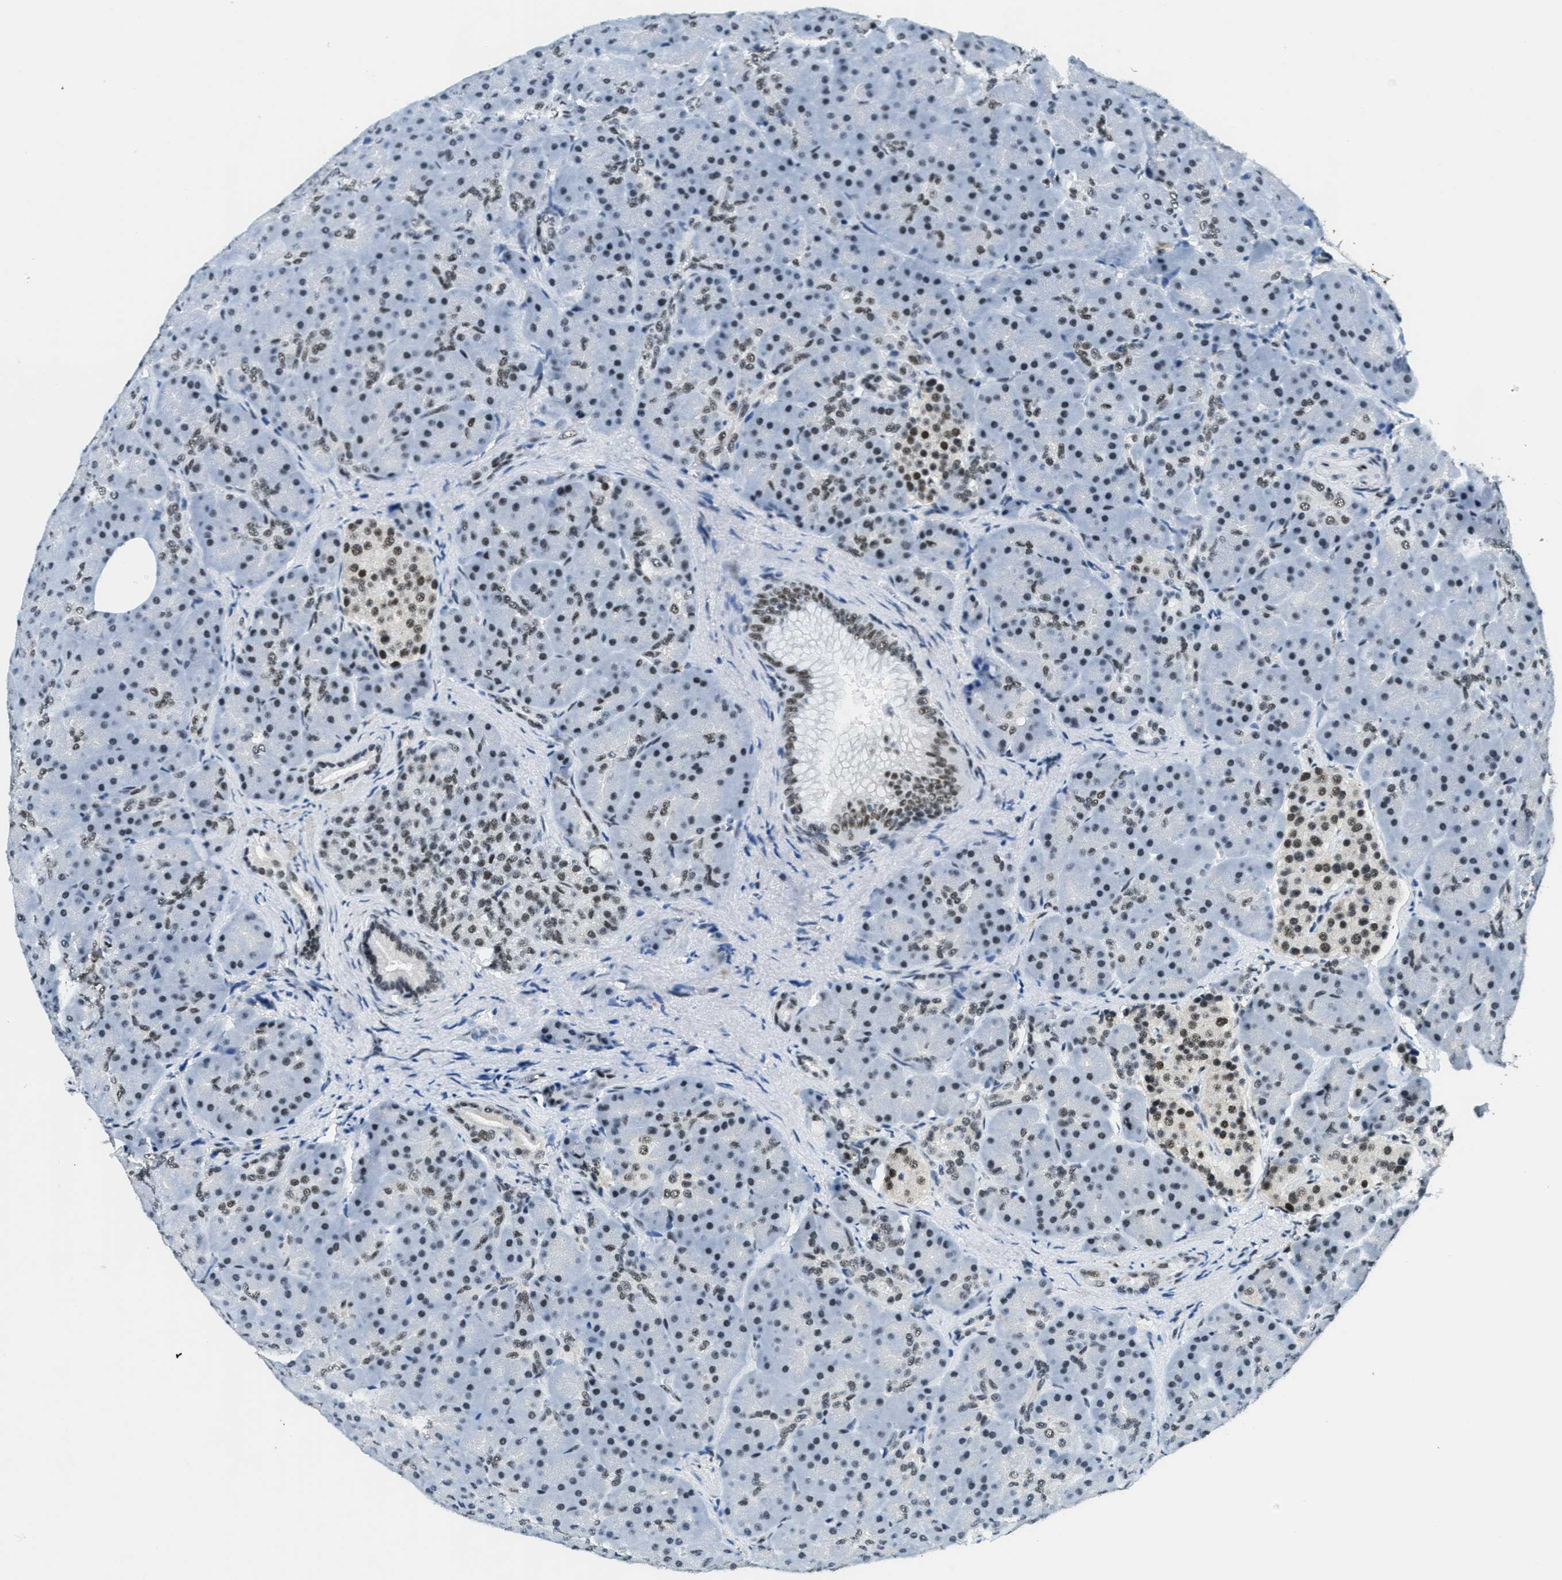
{"staining": {"intensity": "moderate", "quantity": "25%-75%", "location": "nuclear"}, "tissue": "pancreas", "cell_type": "Exocrine glandular cells", "image_type": "normal", "snomed": [{"axis": "morphology", "description": "Normal tissue, NOS"}, {"axis": "topography", "description": "Pancreas"}], "caption": "Pancreas stained with DAB (3,3'-diaminobenzidine) immunohistochemistry (IHC) exhibits medium levels of moderate nuclear expression in about 25%-75% of exocrine glandular cells. (DAB (3,3'-diaminobenzidine) = brown stain, brightfield microscopy at high magnification).", "gene": "SSB", "patient": {"sex": "male", "age": 66}}